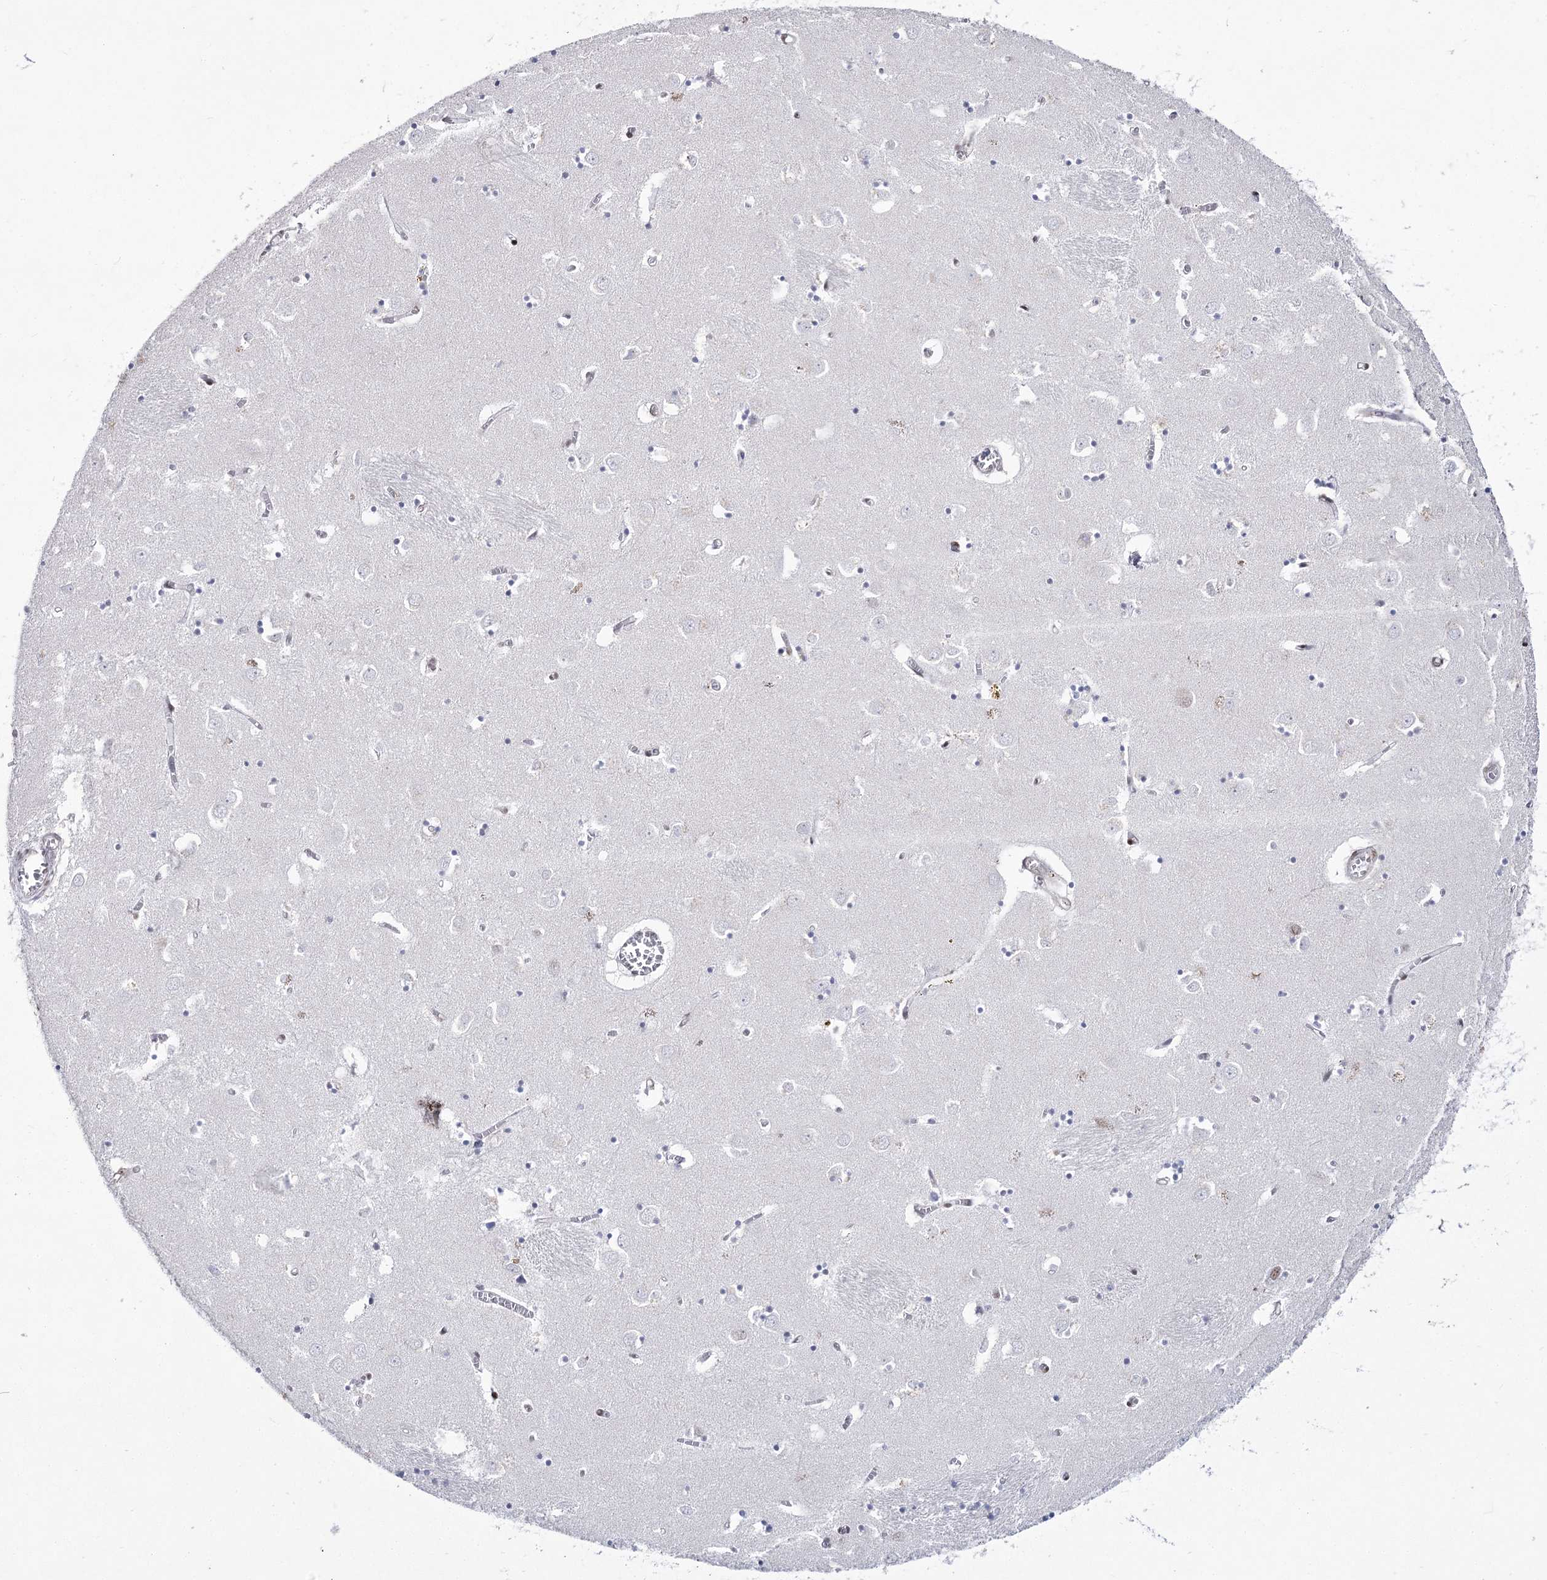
{"staining": {"intensity": "negative", "quantity": "none", "location": "none"}, "tissue": "caudate", "cell_type": "Glial cells", "image_type": "normal", "snomed": [{"axis": "morphology", "description": "Normal tissue, NOS"}, {"axis": "topography", "description": "Lateral ventricle wall"}], "caption": "Immunohistochemistry of benign caudate demonstrates no positivity in glial cells.", "gene": "YBX3", "patient": {"sex": "male", "age": 70}}